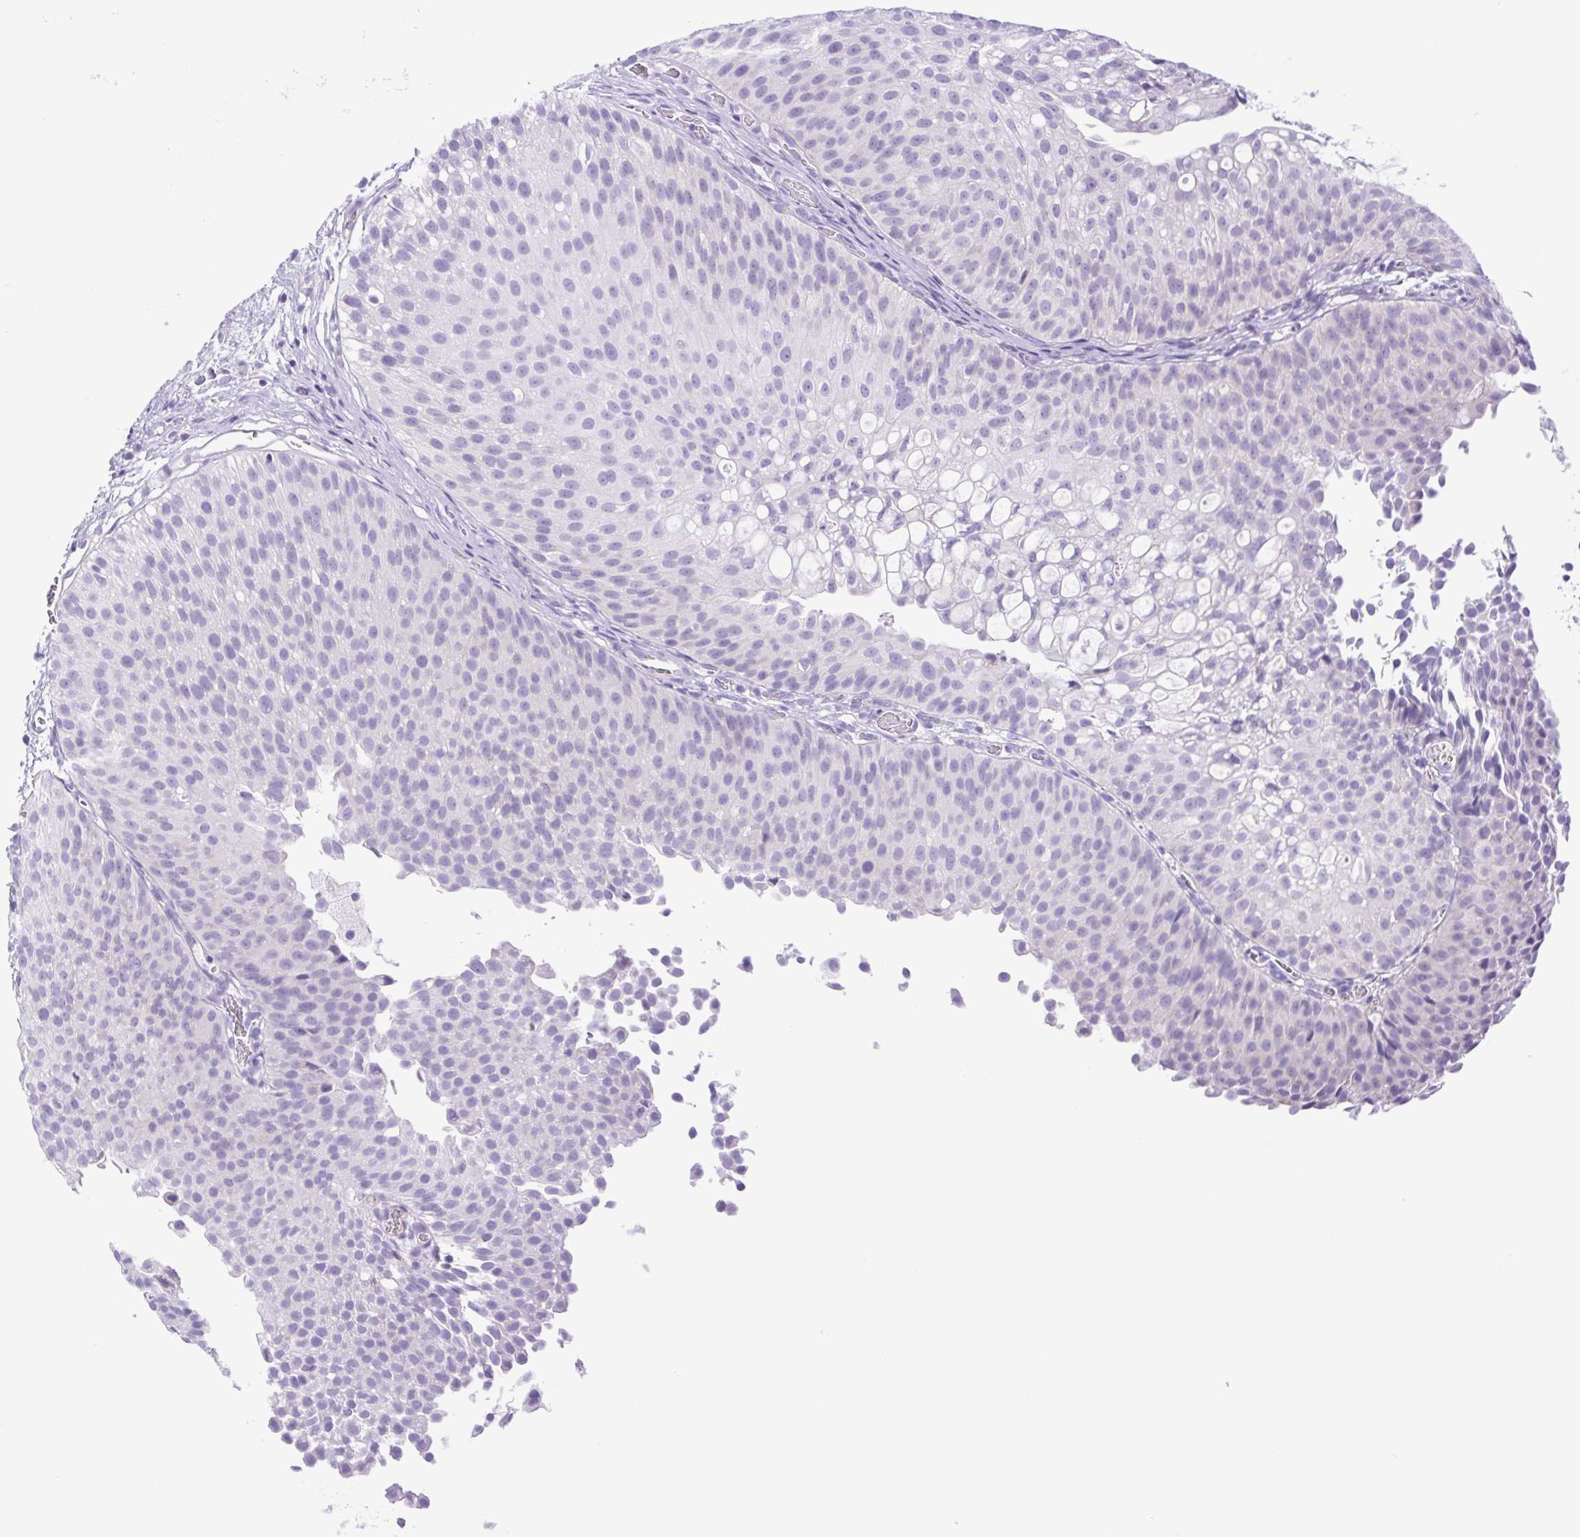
{"staining": {"intensity": "negative", "quantity": "none", "location": "none"}, "tissue": "urothelial cancer", "cell_type": "Tumor cells", "image_type": "cancer", "snomed": [{"axis": "morphology", "description": "Urothelial carcinoma, Low grade"}, {"axis": "topography", "description": "Urinary bladder"}], "caption": "An image of human urothelial cancer is negative for staining in tumor cells.", "gene": "CDSN", "patient": {"sex": "male", "age": 80}}